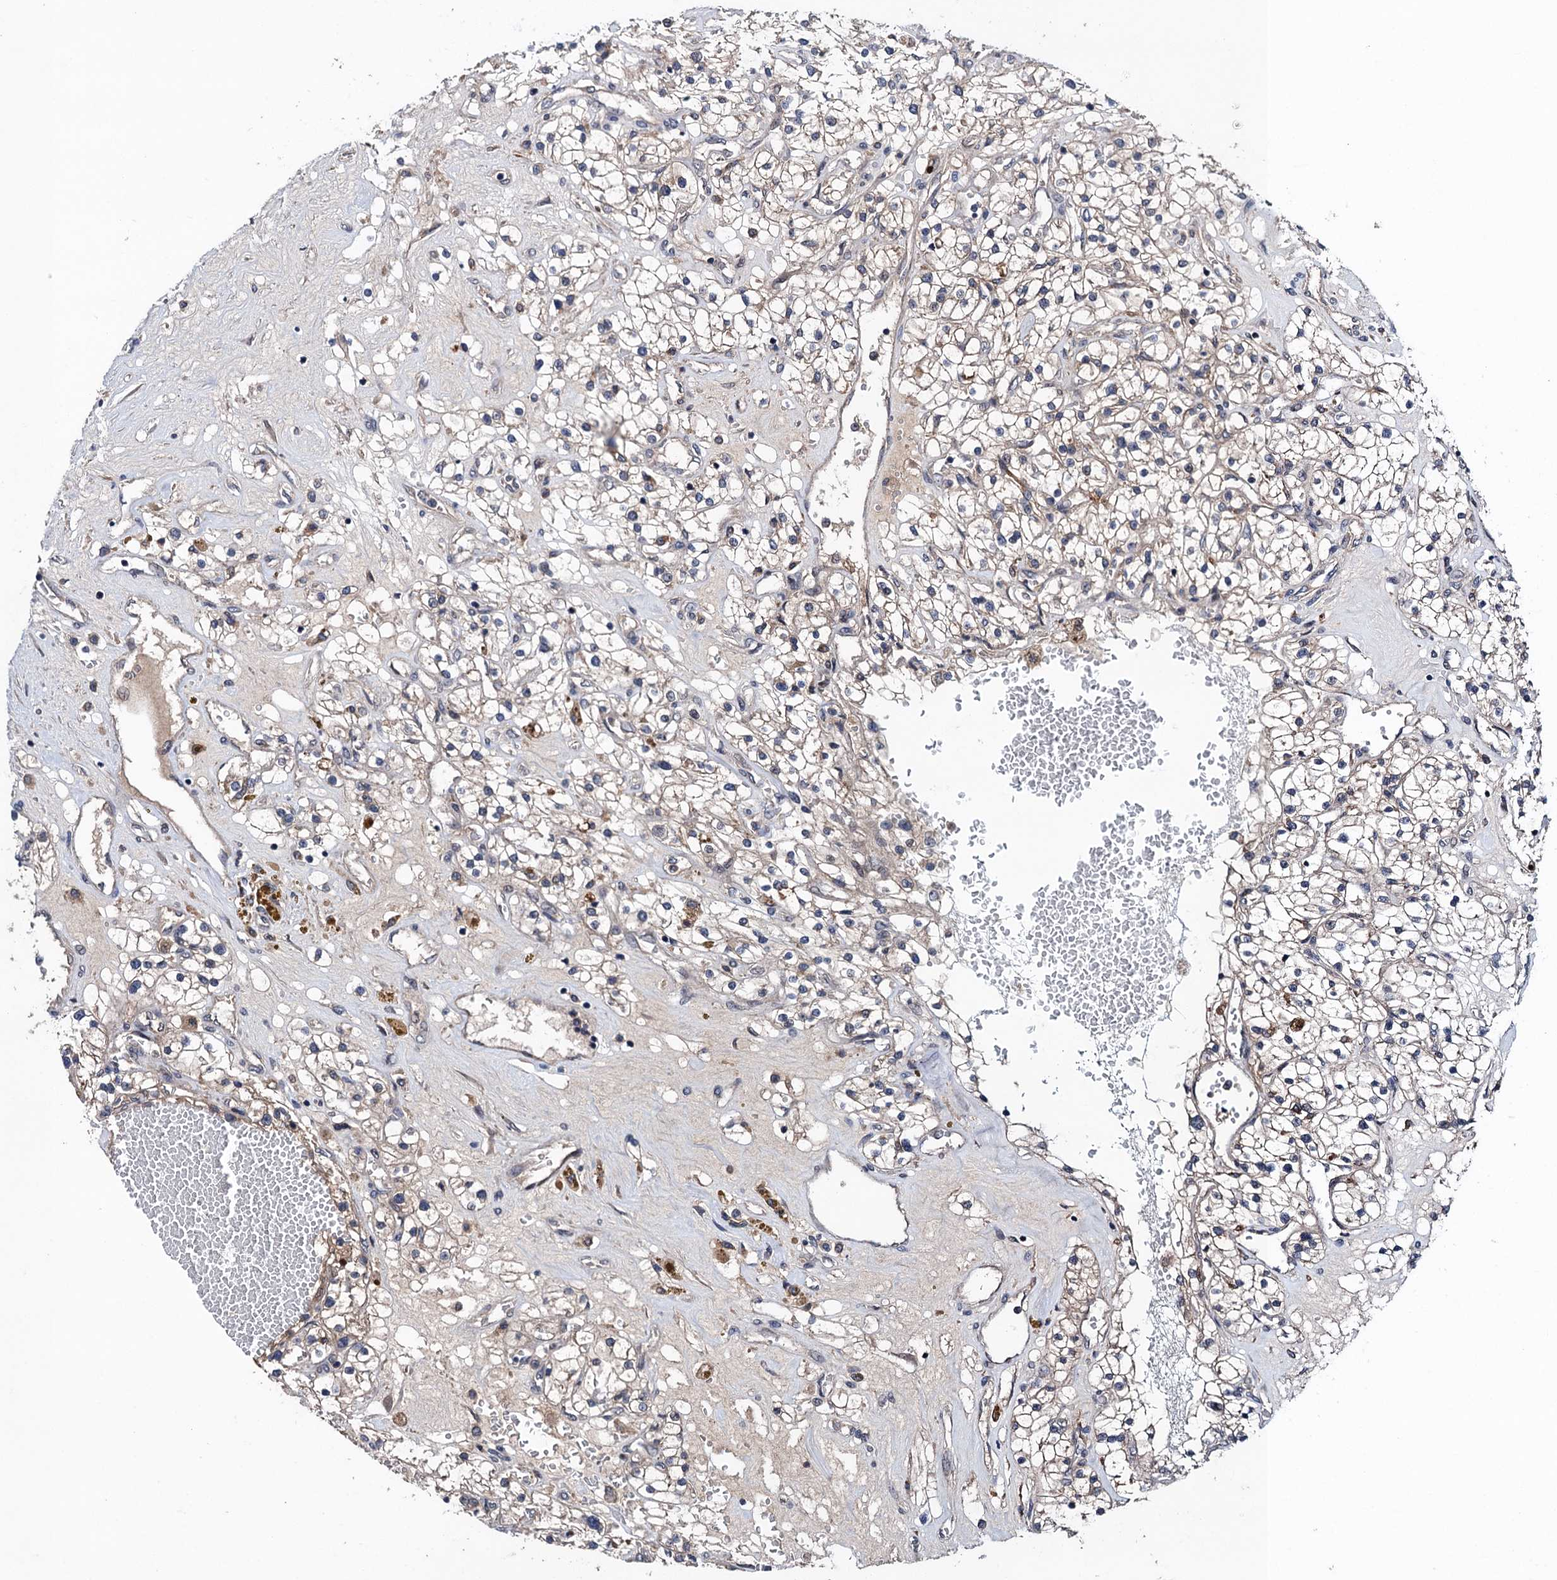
{"staining": {"intensity": "weak", "quantity": "25%-75%", "location": "cytoplasmic/membranous"}, "tissue": "renal cancer", "cell_type": "Tumor cells", "image_type": "cancer", "snomed": [{"axis": "morphology", "description": "Normal tissue, NOS"}, {"axis": "morphology", "description": "Adenocarcinoma, NOS"}, {"axis": "topography", "description": "Kidney"}], "caption": "Immunohistochemical staining of human renal cancer (adenocarcinoma) exhibits weak cytoplasmic/membranous protein staining in about 25%-75% of tumor cells. (DAB IHC with brightfield microscopy, high magnification).", "gene": "BLTP3B", "patient": {"sex": "male", "age": 68}}